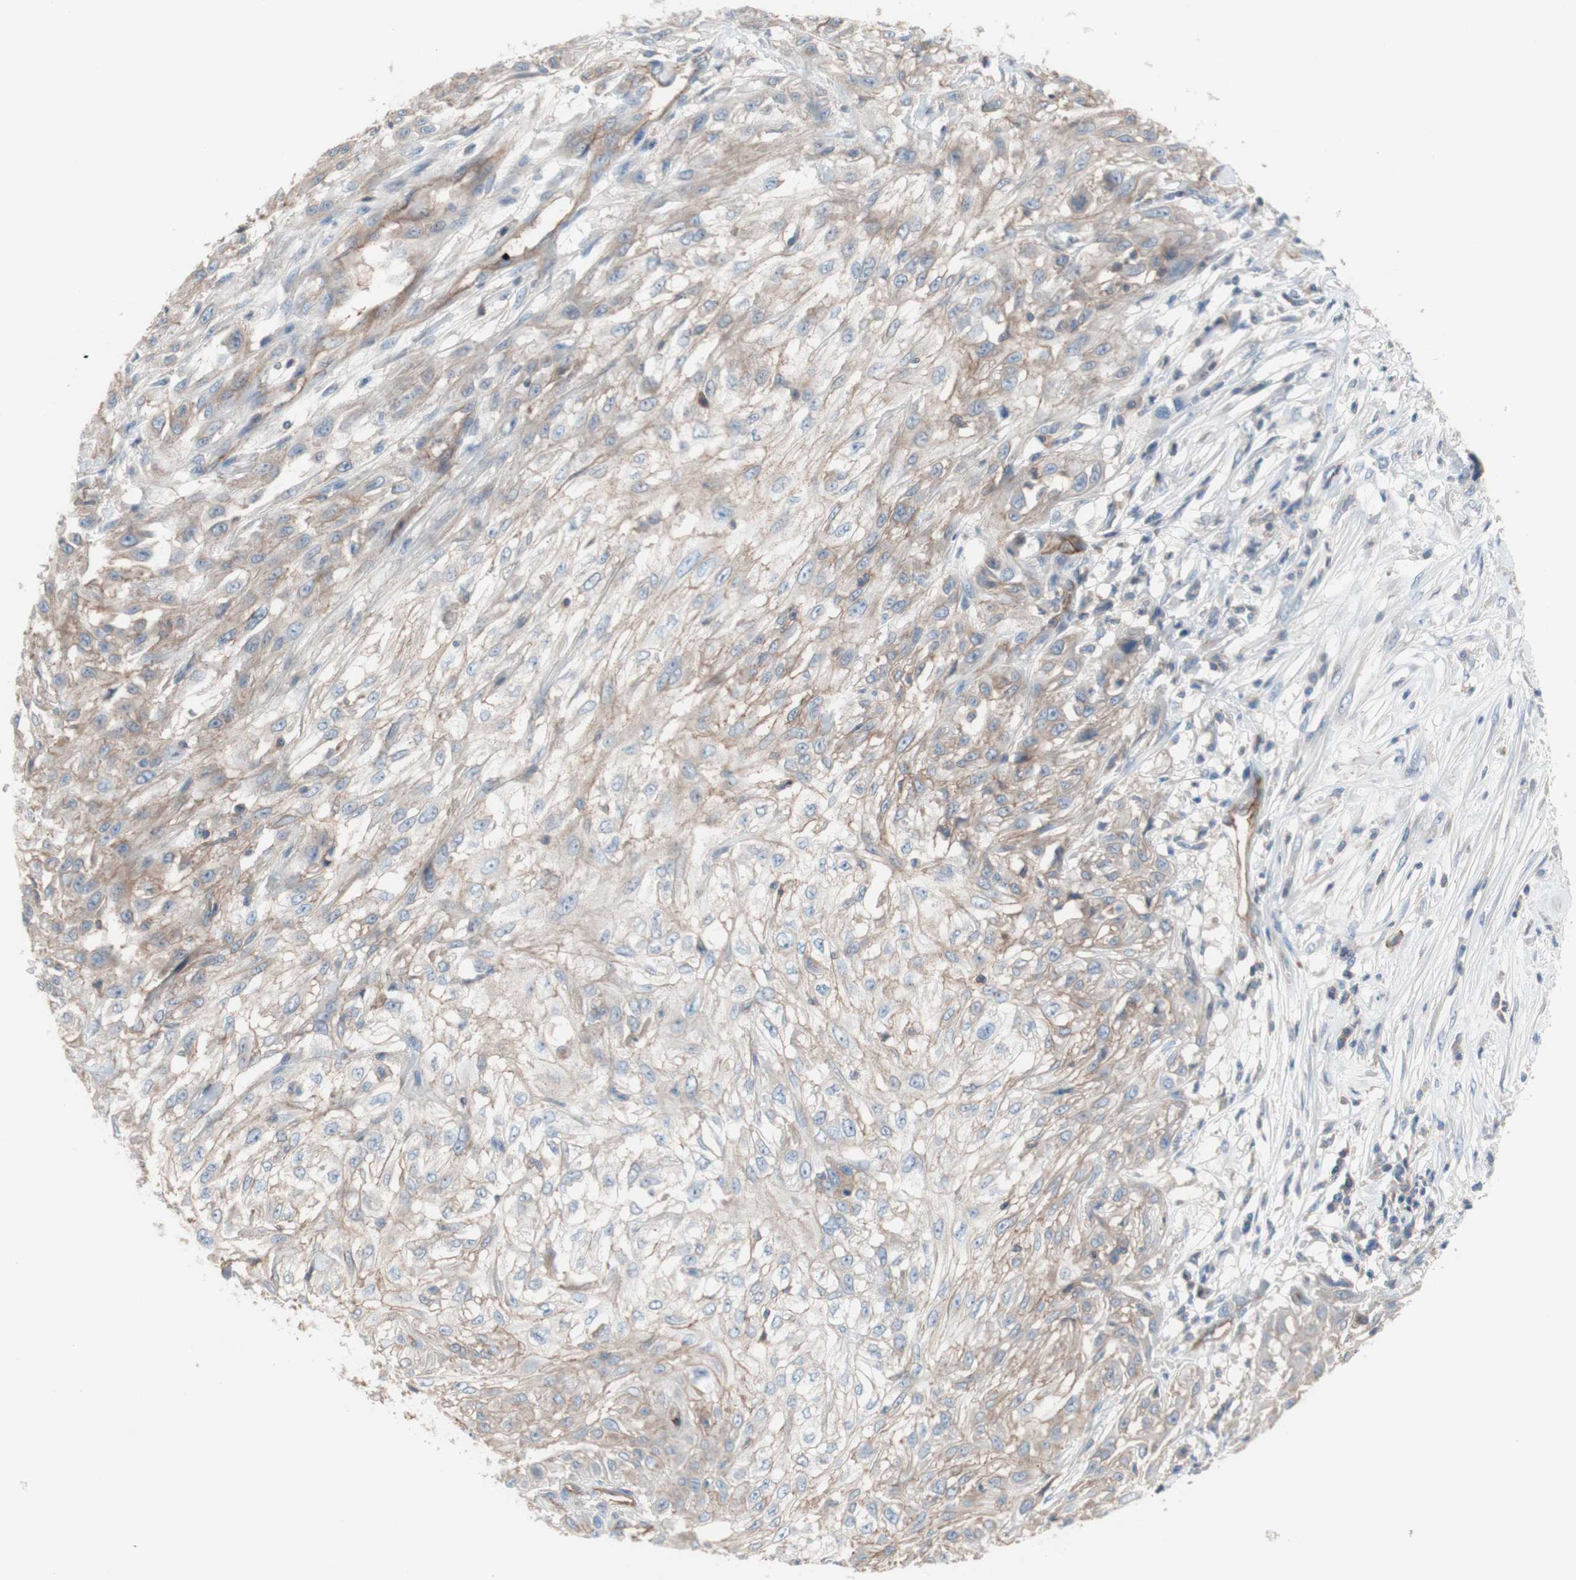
{"staining": {"intensity": "weak", "quantity": ">75%", "location": "cytoplasmic/membranous"}, "tissue": "skin cancer", "cell_type": "Tumor cells", "image_type": "cancer", "snomed": [{"axis": "morphology", "description": "Squamous cell carcinoma, NOS"}, {"axis": "topography", "description": "Skin"}], "caption": "Tumor cells reveal low levels of weak cytoplasmic/membranous staining in approximately >75% of cells in human skin cancer (squamous cell carcinoma).", "gene": "CD46", "patient": {"sex": "male", "age": 75}}